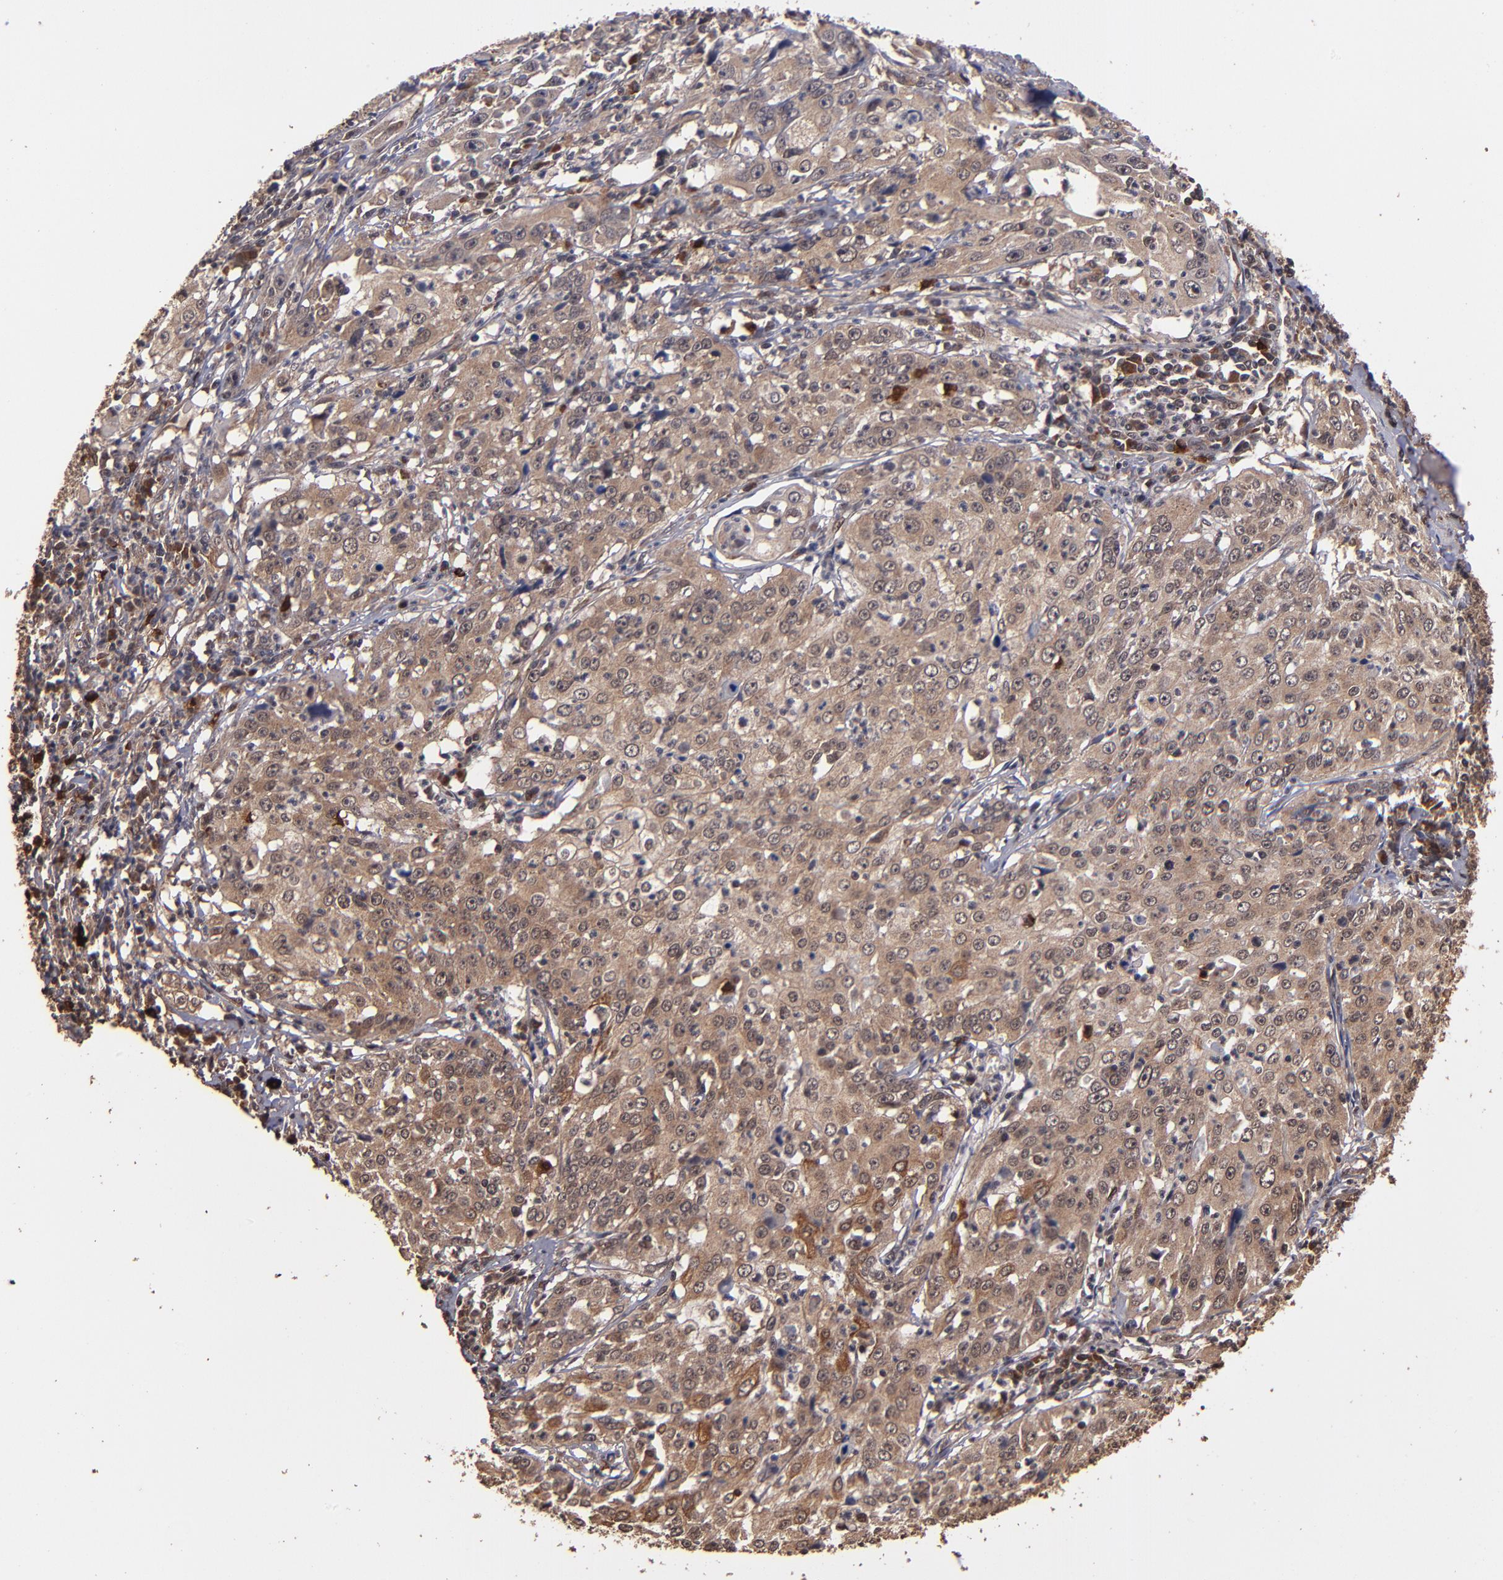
{"staining": {"intensity": "weak", "quantity": ">75%", "location": "cytoplasmic/membranous"}, "tissue": "cervical cancer", "cell_type": "Tumor cells", "image_type": "cancer", "snomed": [{"axis": "morphology", "description": "Squamous cell carcinoma, NOS"}, {"axis": "topography", "description": "Cervix"}], "caption": "This is a photomicrograph of immunohistochemistry (IHC) staining of cervical cancer, which shows weak expression in the cytoplasmic/membranous of tumor cells.", "gene": "NFE2L2", "patient": {"sex": "female", "age": 39}}